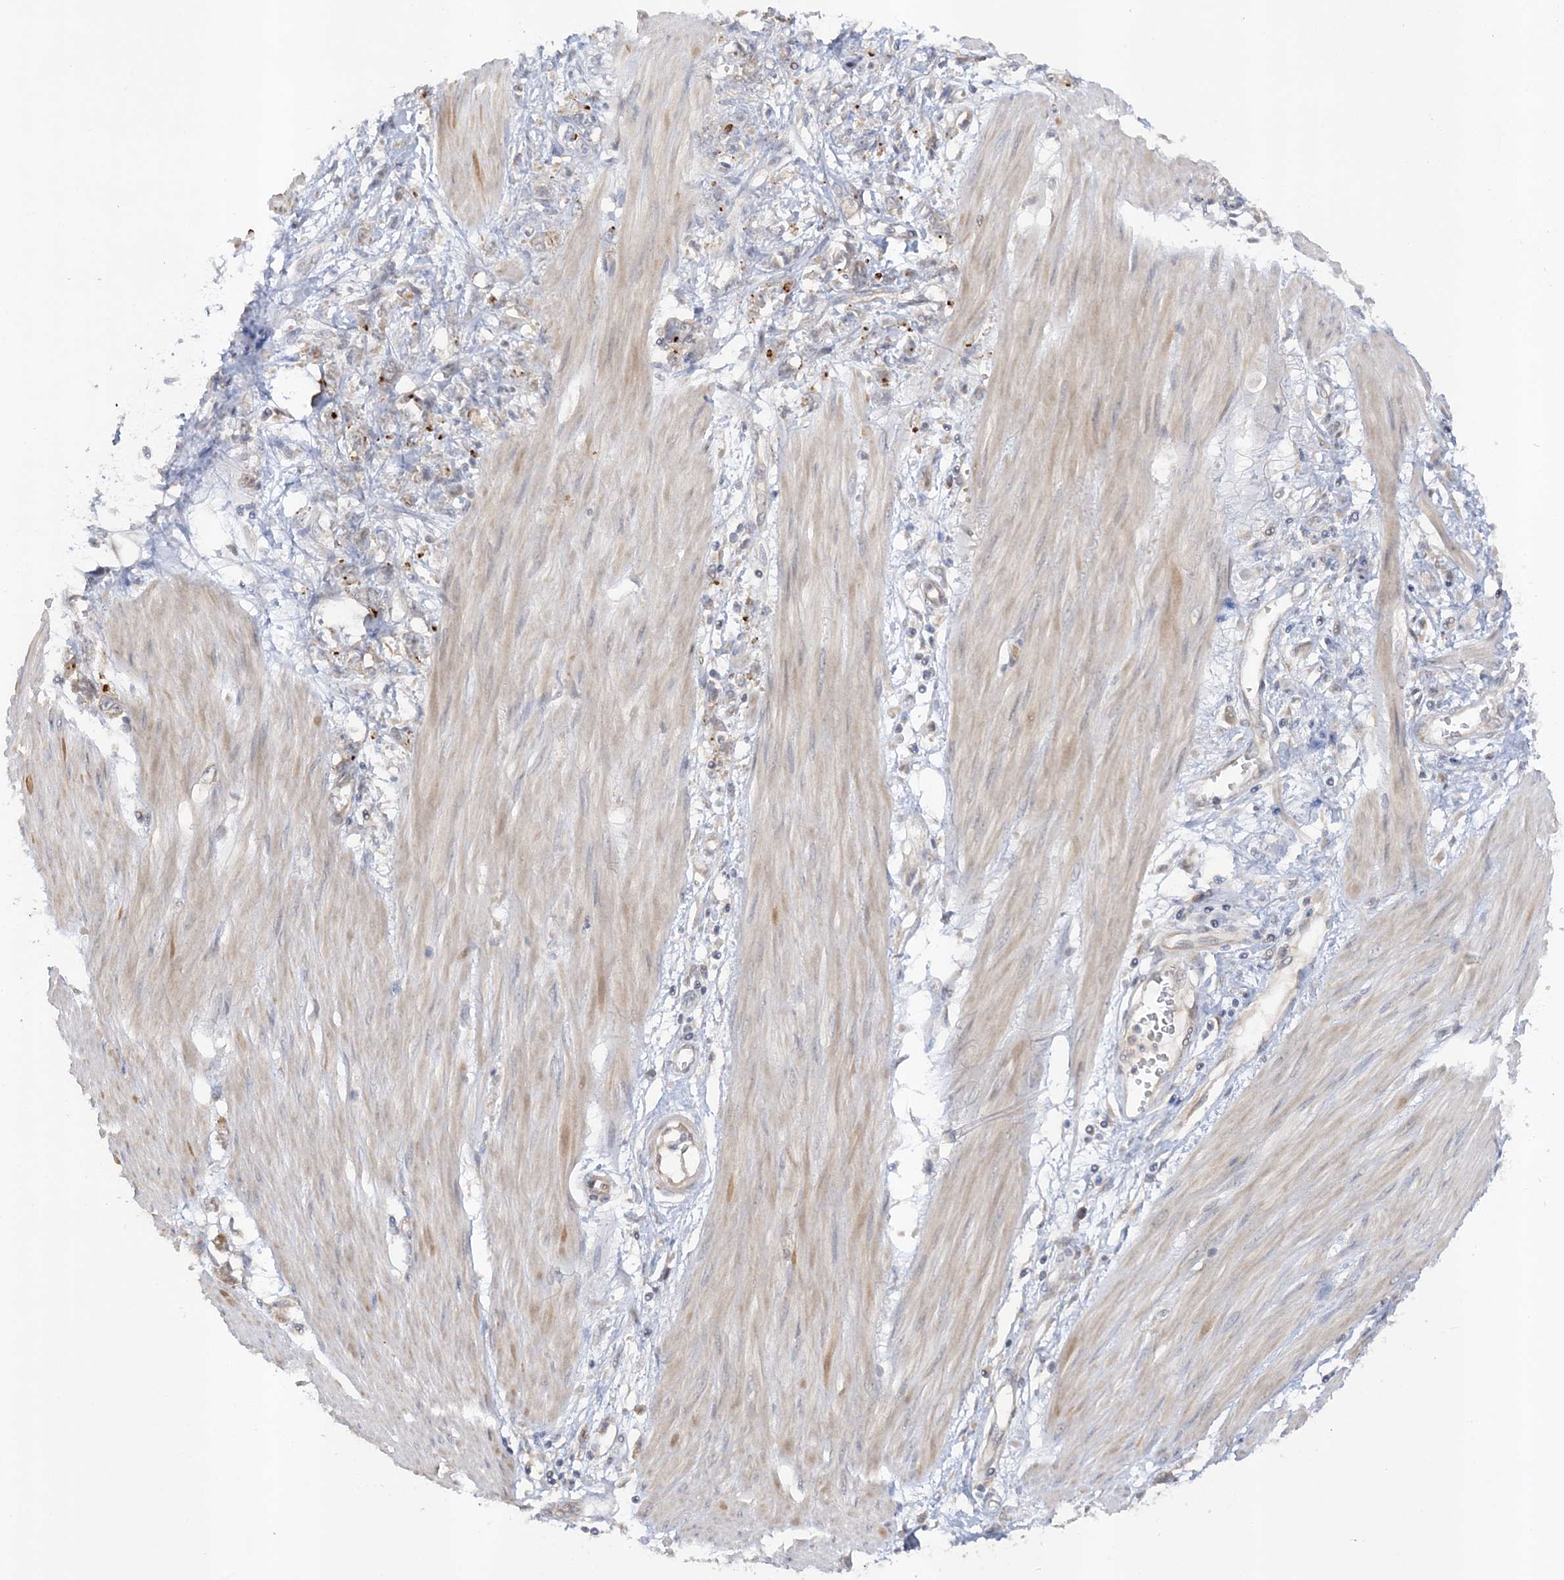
{"staining": {"intensity": "negative", "quantity": "none", "location": "none"}, "tissue": "stomach cancer", "cell_type": "Tumor cells", "image_type": "cancer", "snomed": [{"axis": "morphology", "description": "Adenocarcinoma, NOS"}, {"axis": "topography", "description": "Stomach"}], "caption": "Tumor cells are negative for brown protein staining in stomach cancer (adenocarcinoma).", "gene": "MMADHC", "patient": {"sex": "female", "age": 76}}